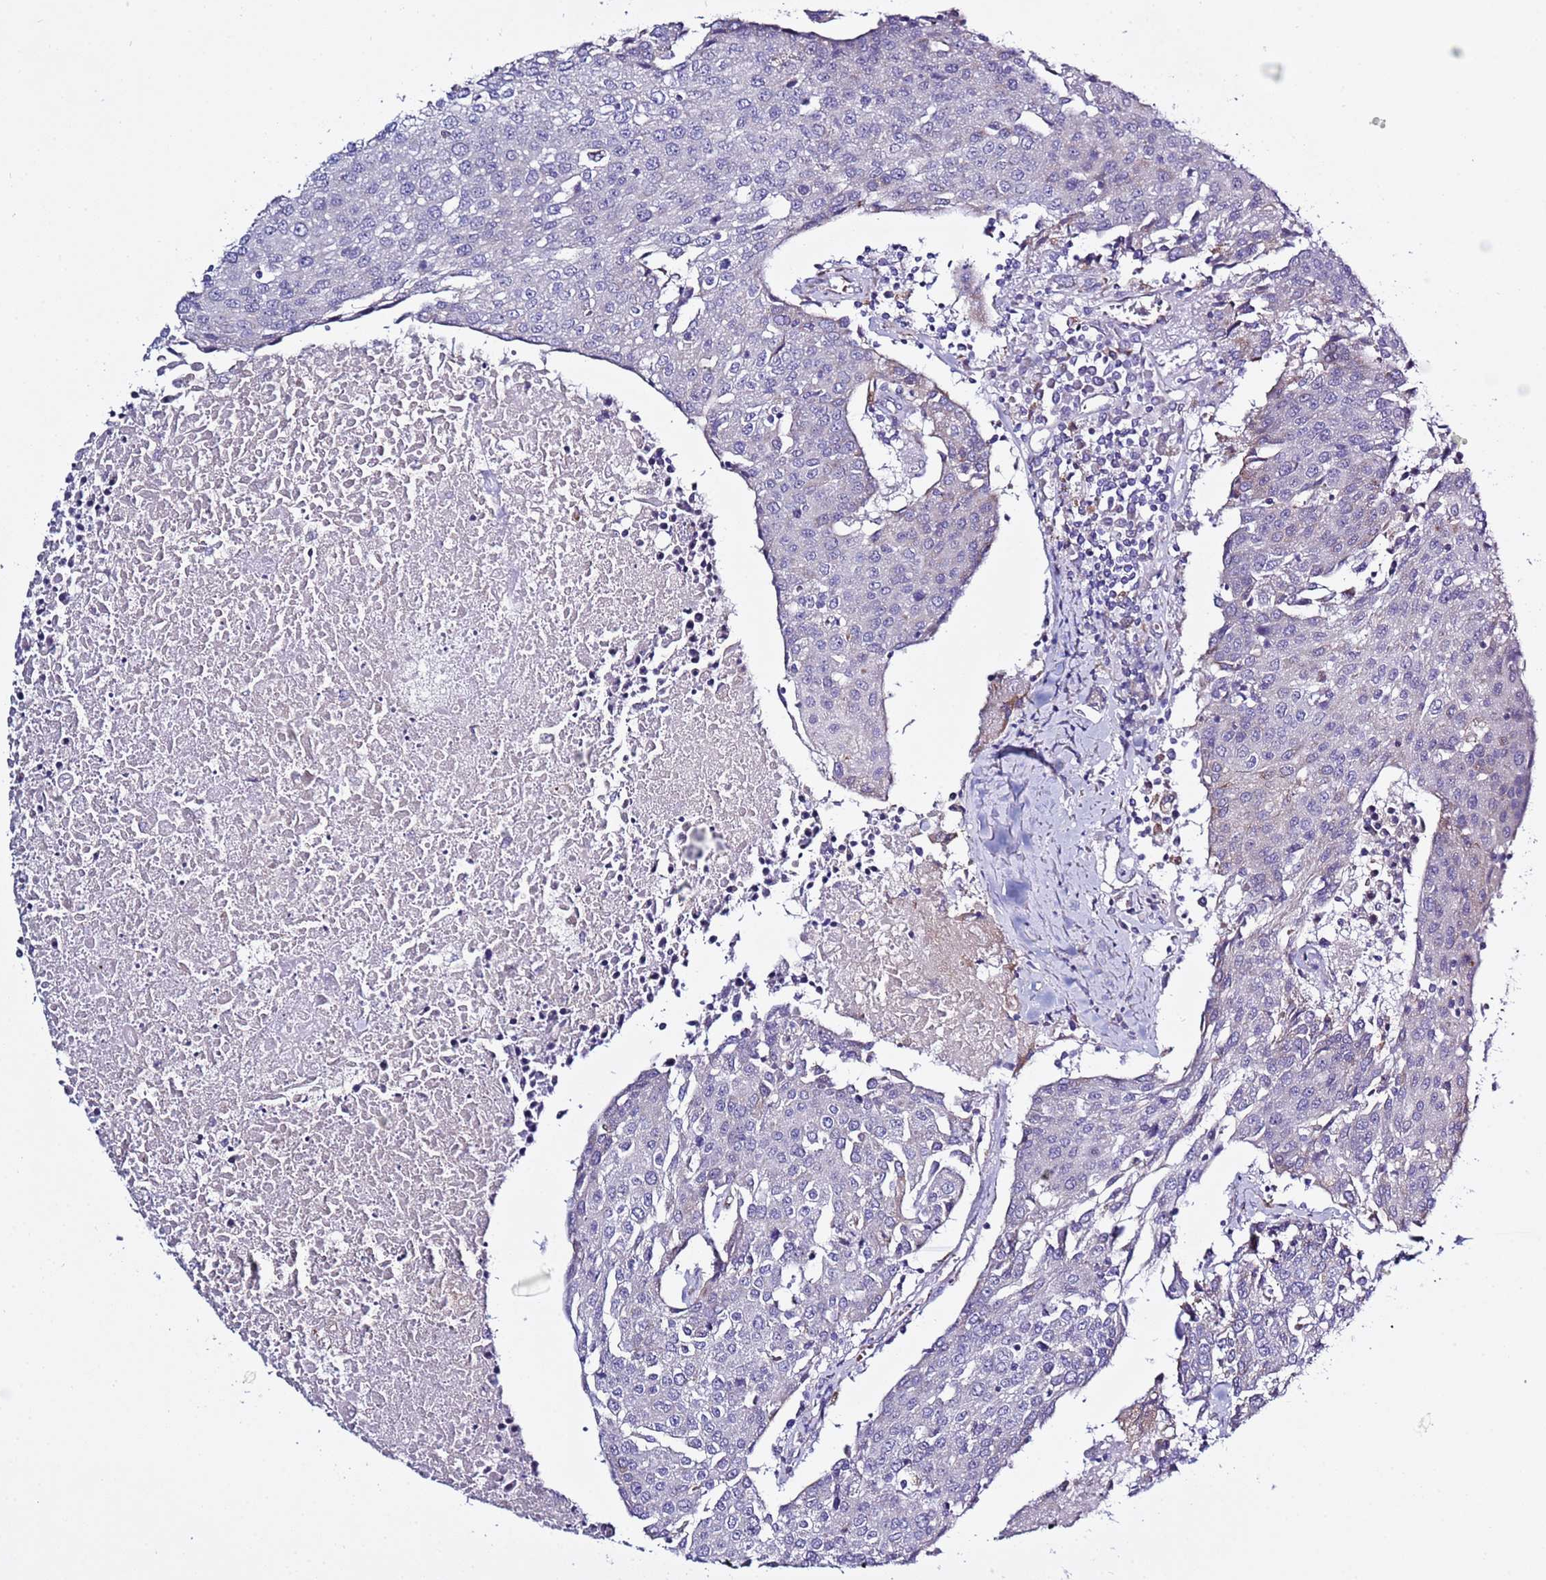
{"staining": {"intensity": "negative", "quantity": "none", "location": "none"}, "tissue": "urothelial cancer", "cell_type": "Tumor cells", "image_type": "cancer", "snomed": [{"axis": "morphology", "description": "Urothelial carcinoma, High grade"}, {"axis": "topography", "description": "Urinary bladder"}], "caption": "Photomicrograph shows no significant protein staining in tumor cells of urothelial carcinoma (high-grade). (IHC, brightfield microscopy, high magnification).", "gene": "ABHD17B", "patient": {"sex": "female", "age": 85}}